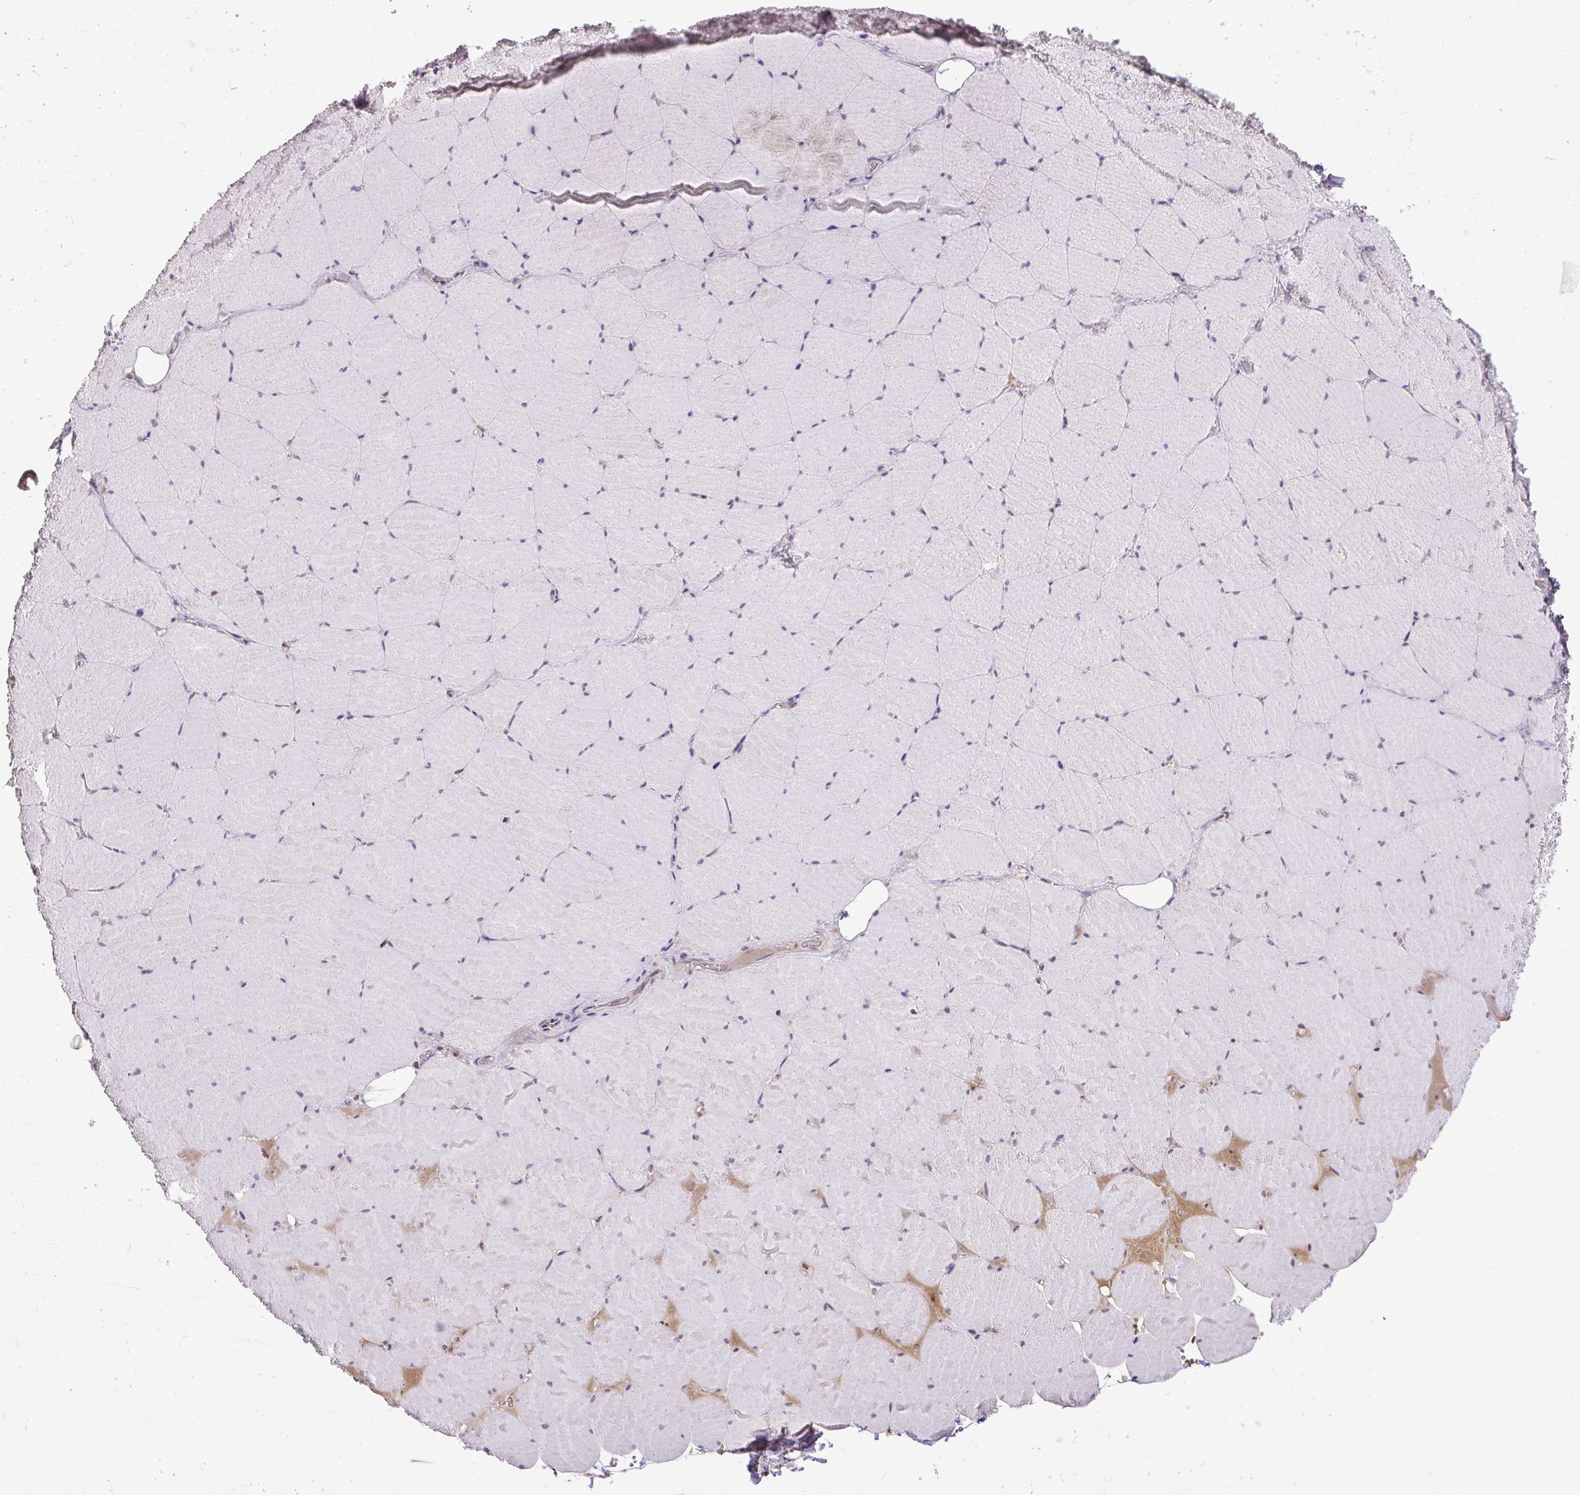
{"staining": {"intensity": "negative", "quantity": "none", "location": "none"}, "tissue": "skeletal muscle", "cell_type": "Myocytes", "image_type": "normal", "snomed": [{"axis": "morphology", "description": "Normal tissue, NOS"}, {"axis": "topography", "description": "Skeletal muscle"}, {"axis": "topography", "description": "Head-Neck"}], "caption": "This is an IHC micrograph of benign human skeletal muscle. There is no positivity in myocytes.", "gene": "SMC4", "patient": {"sex": "male", "age": 66}}